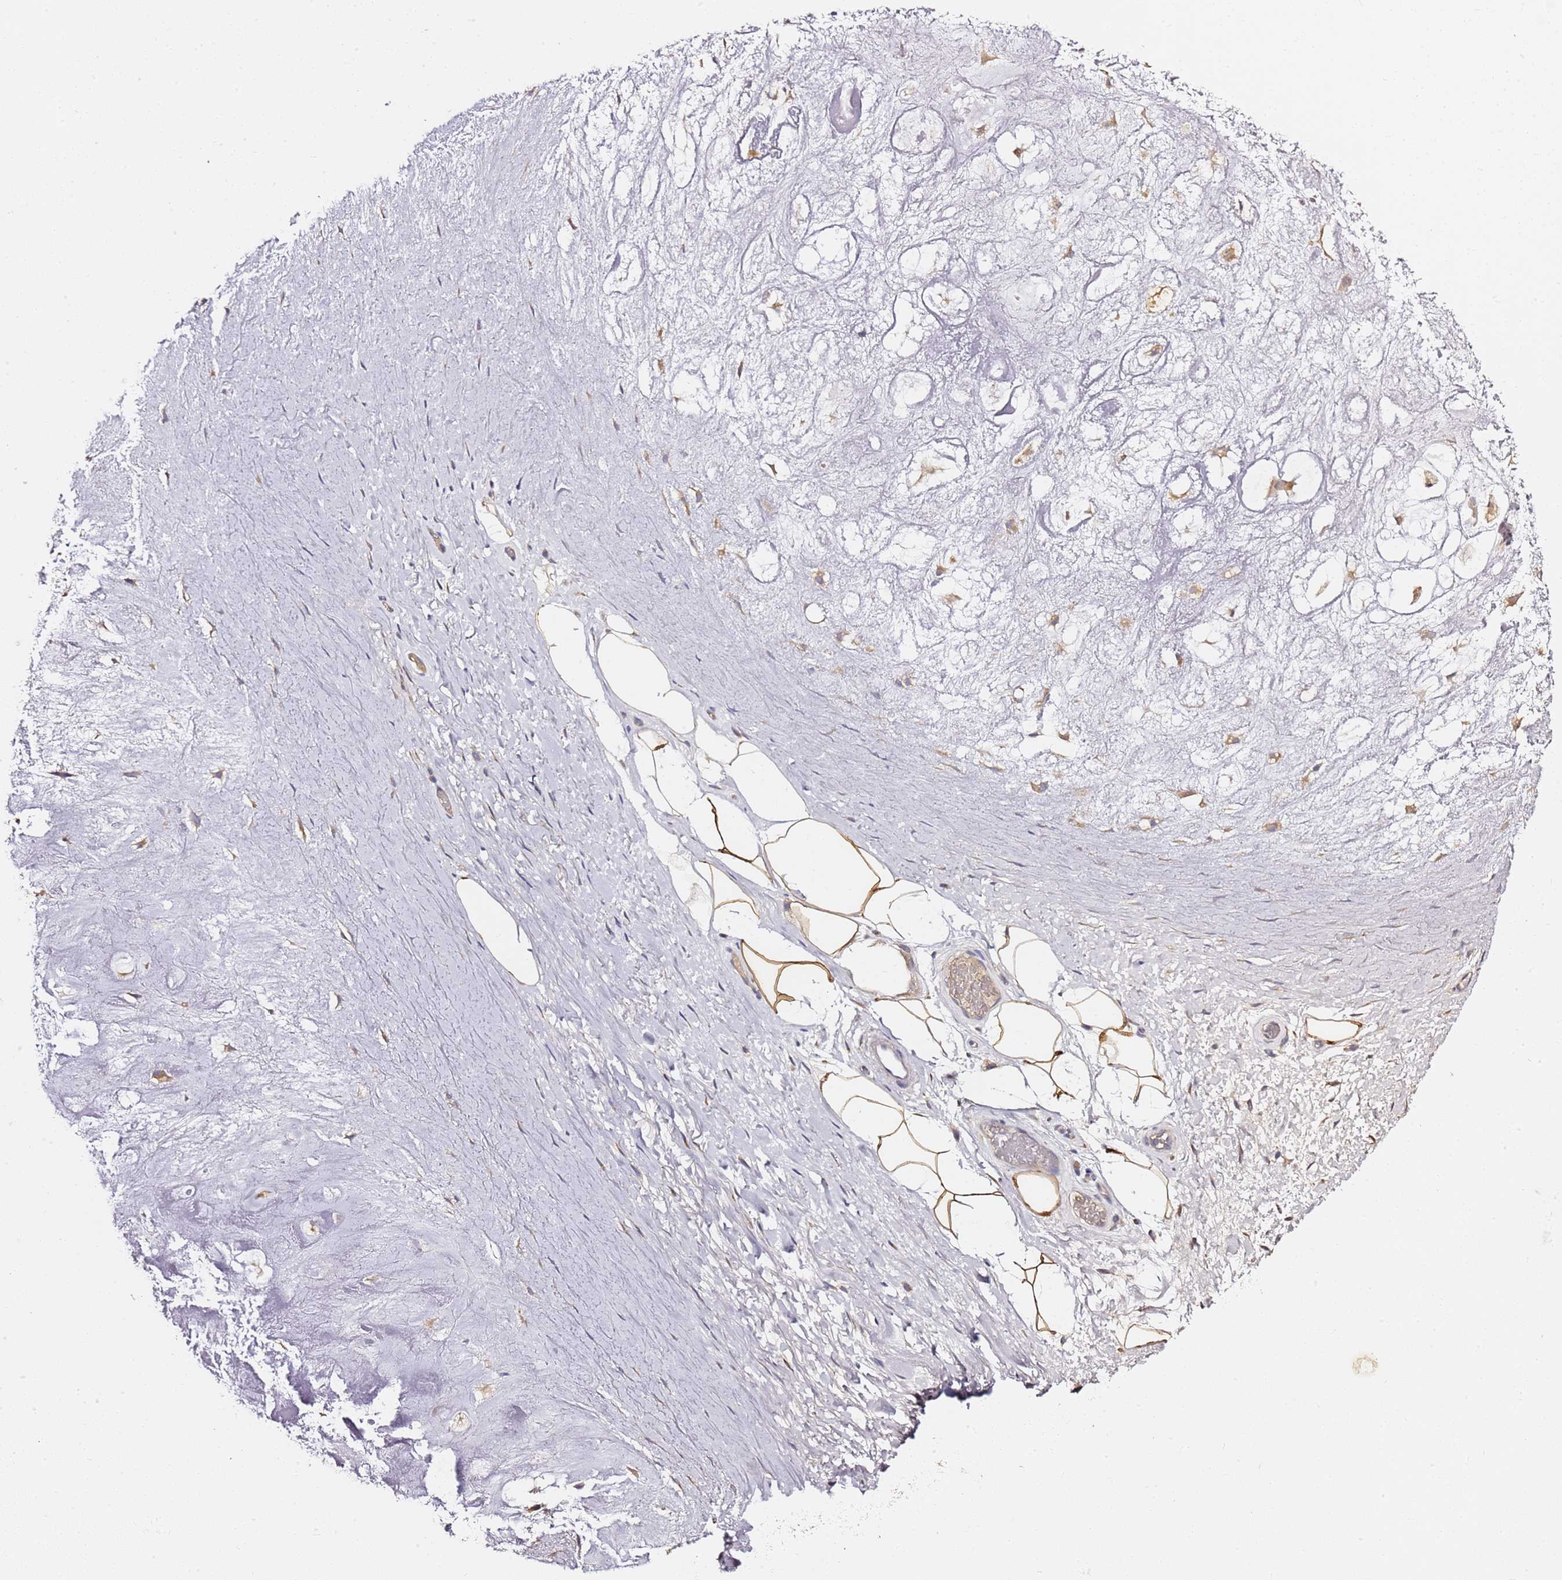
{"staining": {"intensity": "strong", "quantity": ">75%", "location": "cytoplasmic/membranous"}, "tissue": "adipose tissue", "cell_type": "Adipocytes", "image_type": "normal", "snomed": [{"axis": "morphology", "description": "Normal tissue, NOS"}, {"axis": "topography", "description": "Cartilage tissue"}], "caption": "A high amount of strong cytoplasmic/membranous staining is present in approximately >75% of adipocytes in normal adipose tissue.", "gene": "C19orf12", "patient": {"sex": "male", "age": 81}}